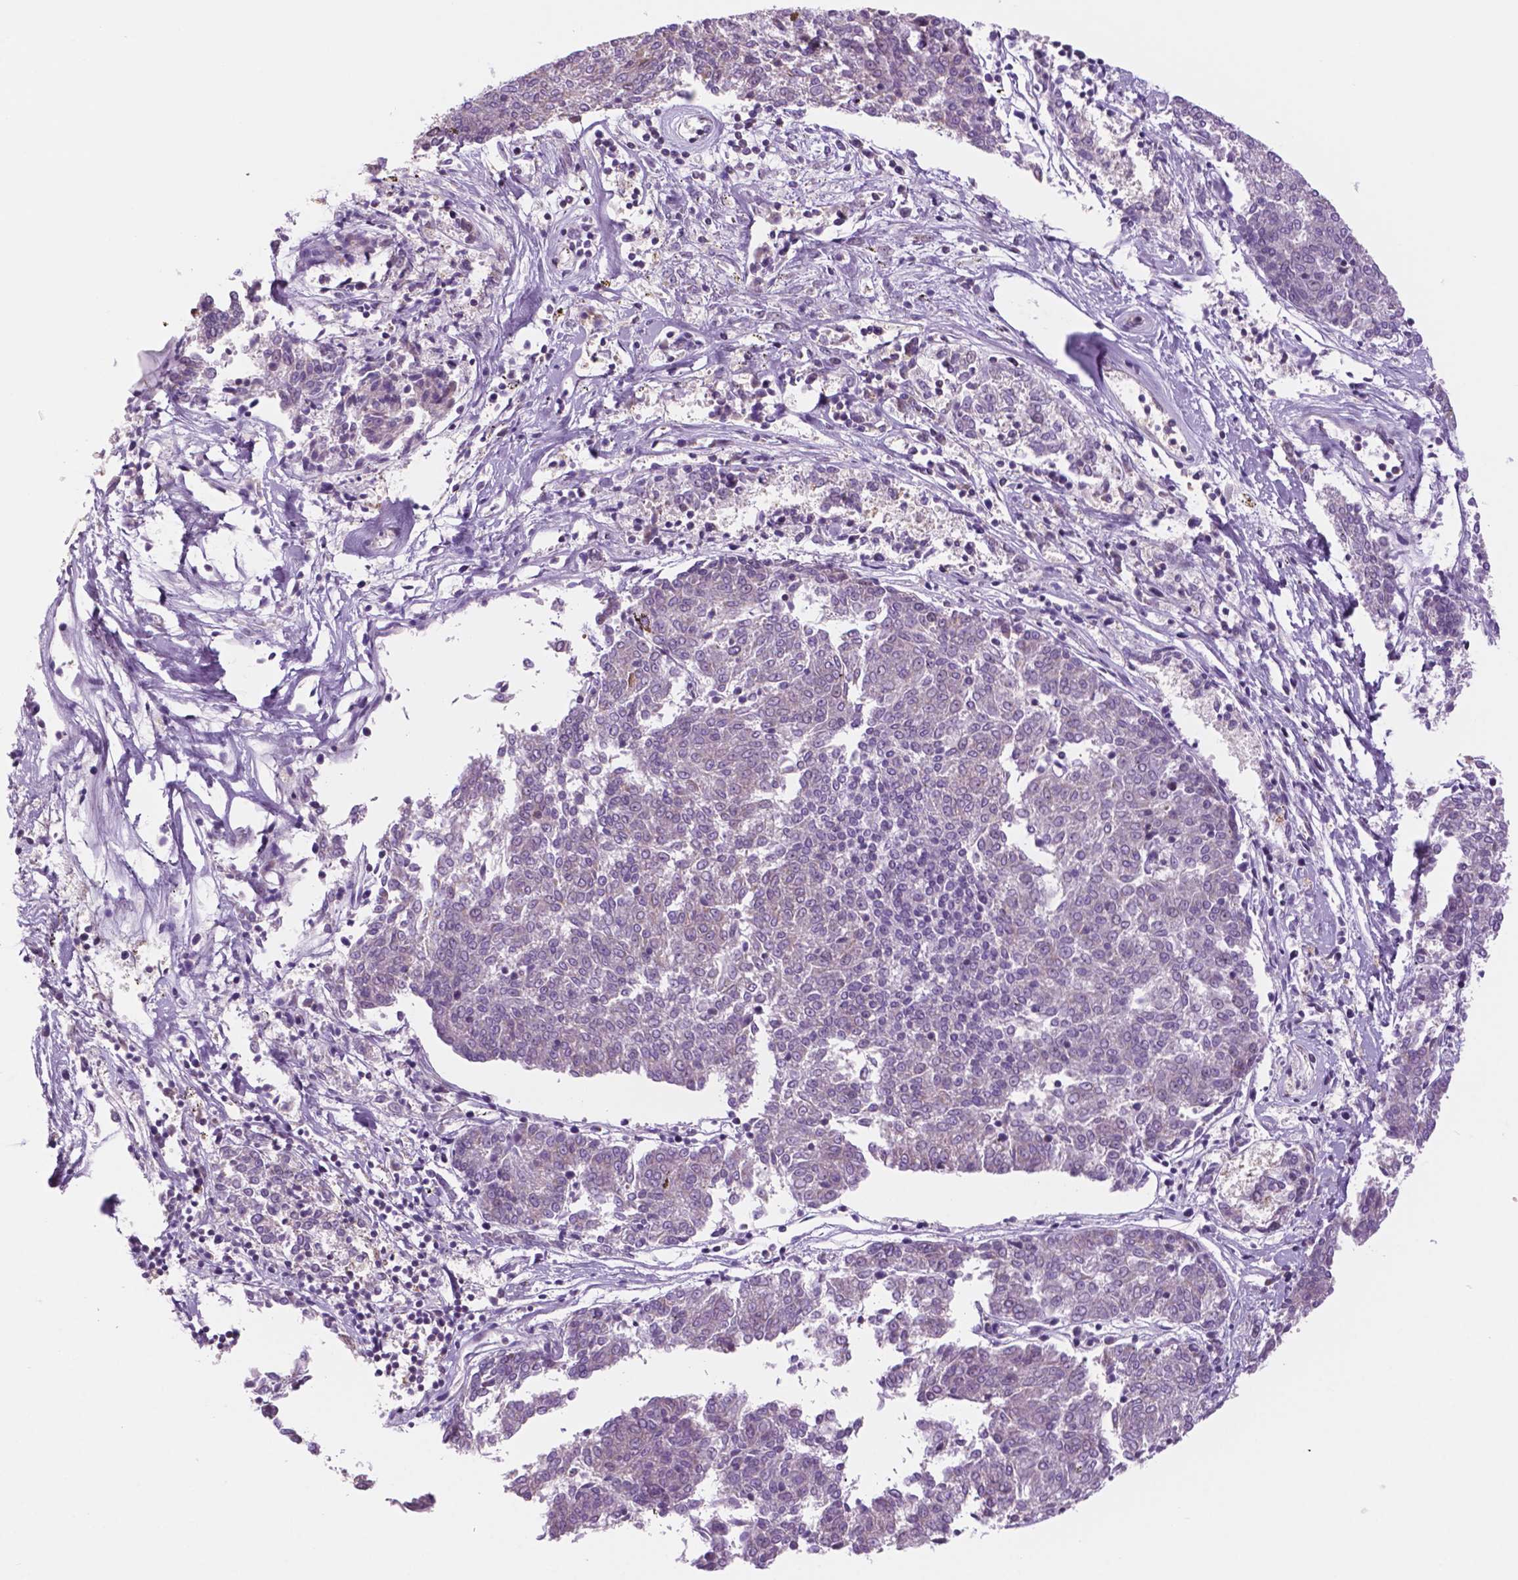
{"staining": {"intensity": "negative", "quantity": "none", "location": "none"}, "tissue": "melanoma", "cell_type": "Tumor cells", "image_type": "cancer", "snomed": [{"axis": "morphology", "description": "Malignant melanoma, NOS"}, {"axis": "topography", "description": "Skin"}], "caption": "IHC of human malignant melanoma shows no staining in tumor cells.", "gene": "RND3", "patient": {"sex": "female", "age": 72}}